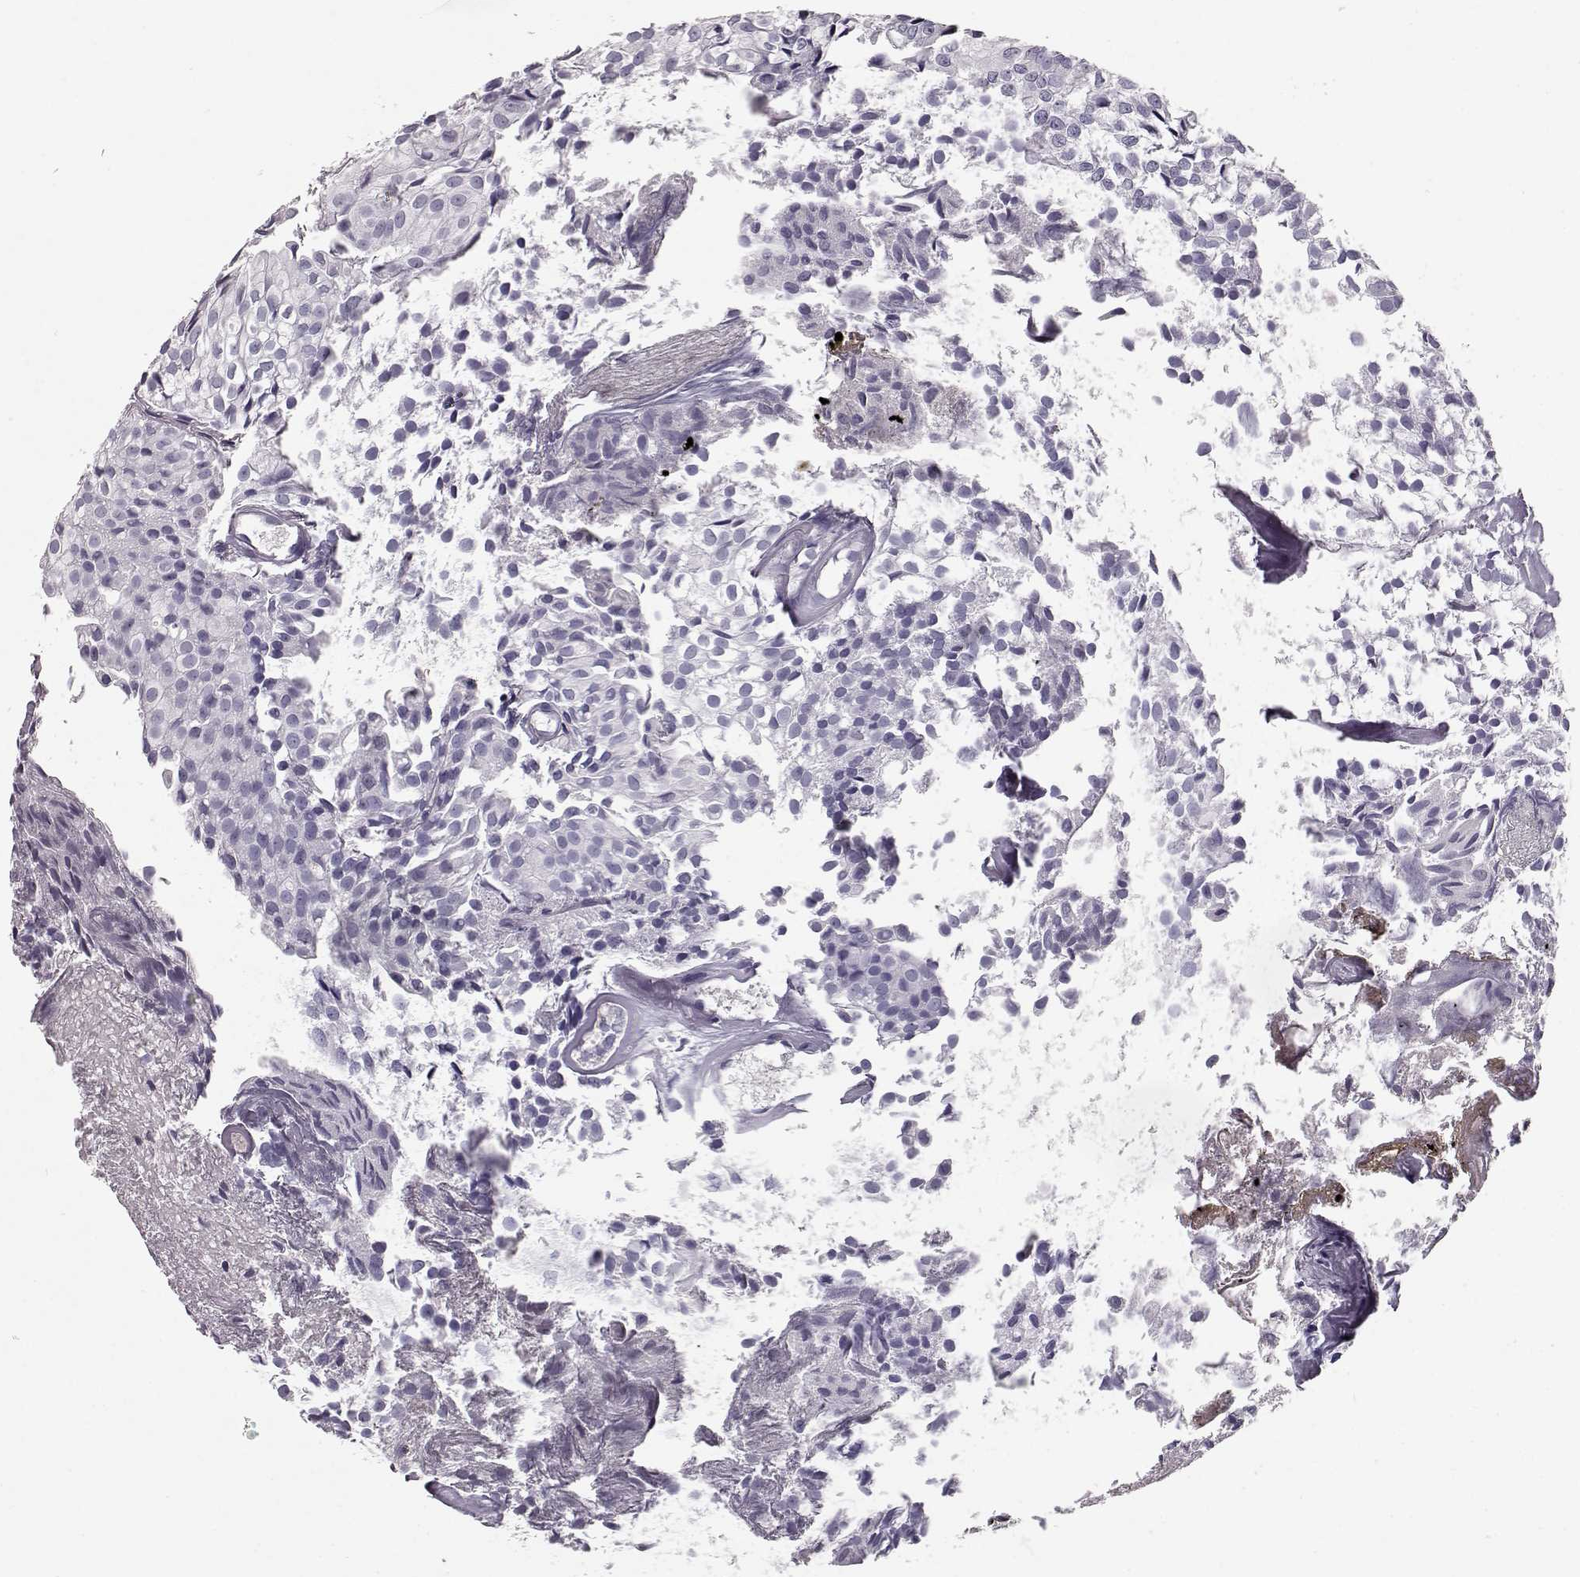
{"staining": {"intensity": "negative", "quantity": "none", "location": "none"}, "tissue": "urothelial cancer", "cell_type": "Tumor cells", "image_type": "cancer", "snomed": [{"axis": "morphology", "description": "Urothelial carcinoma, Low grade"}, {"axis": "topography", "description": "Urinary bladder"}], "caption": "Immunohistochemistry image of human low-grade urothelial carcinoma stained for a protein (brown), which reveals no expression in tumor cells.", "gene": "CCL19", "patient": {"sex": "male", "age": 89}}